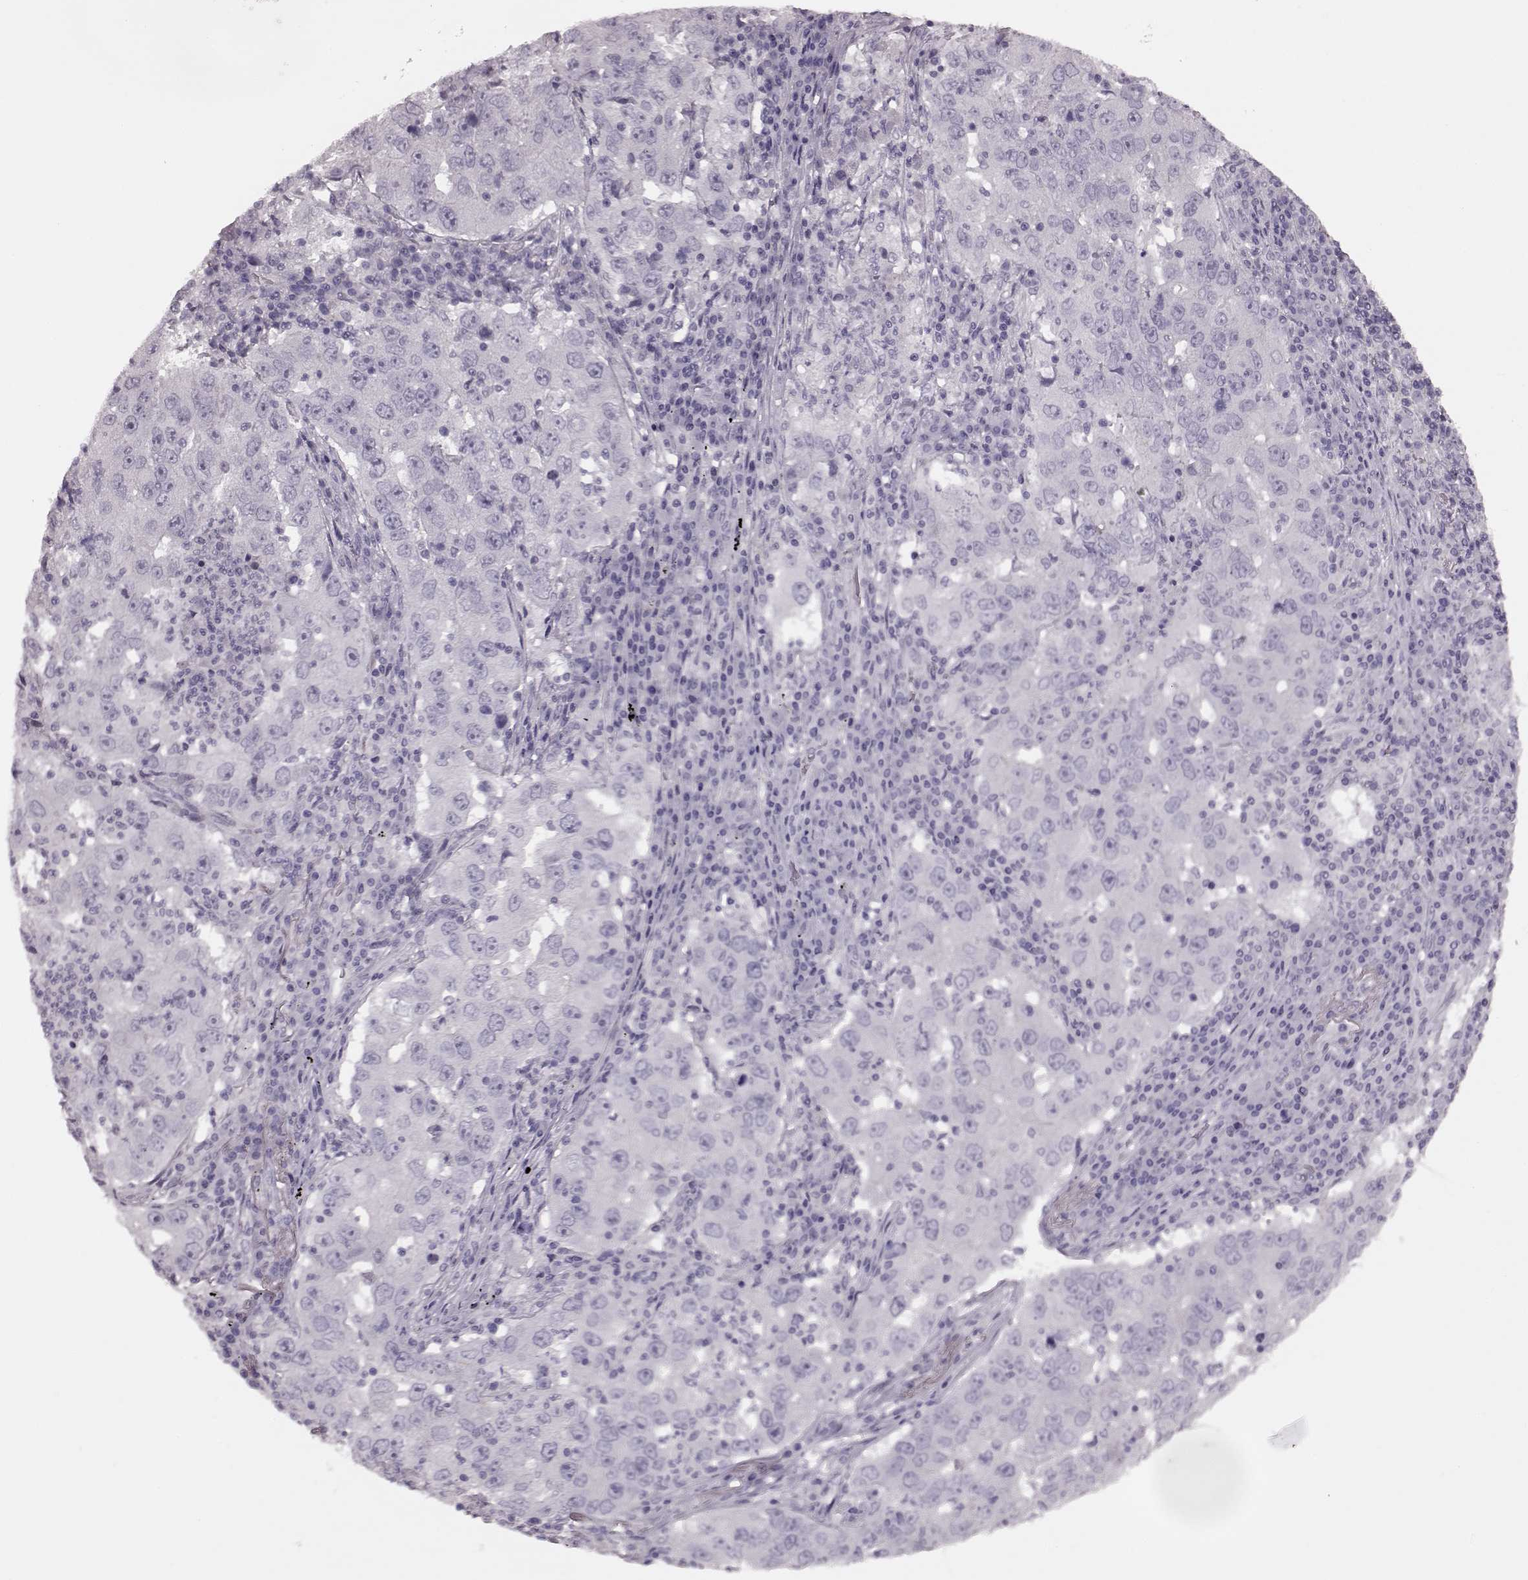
{"staining": {"intensity": "negative", "quantity": "none", "location": "none"}, "tissue": "lung cancer", "cell_type": "Tumor cells", "image_type": "cancer", "snomed": [{"axis": "morphology", "description": "Adenocarcinoma, NOS"}, {"axis": "topography", "description": "Lung"}], "caption": "High power microscopy photomicrograph of an IHC micrograph of lung adenocarcinoma, revealing no significant staining in tumor cells.", "gene": "CRYBA2", "patient": {"sex": "male", "age": 73}}